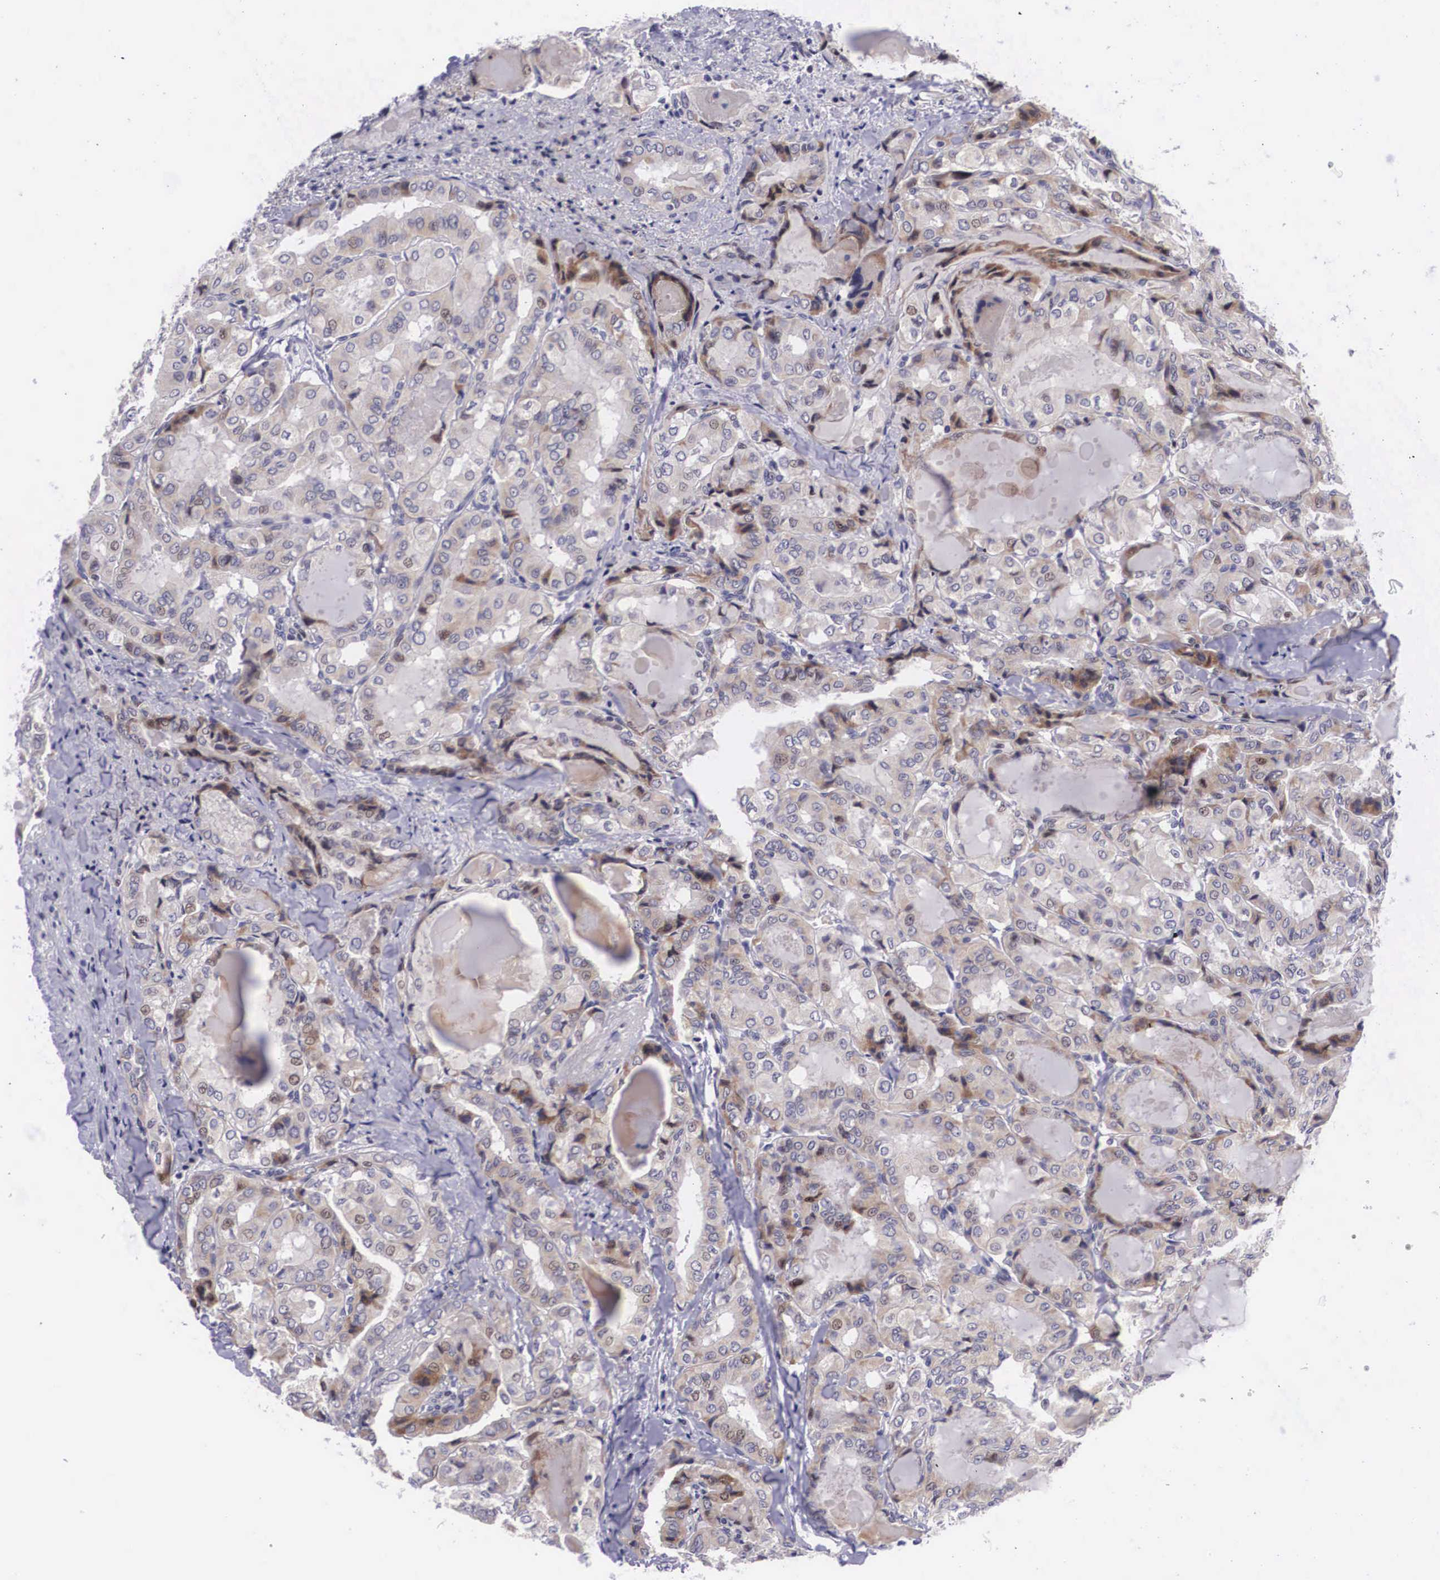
{"staining": {"intensity": "moderate", "quantity": "25%-75%", "location": "cytoplasmic/membranous,nuclear"}, "tissue": "thyroid cancer", "cell_type": "Tumor cells", "image_type": "cancer", "snomed": [{"axis": "morphology", "description": "Papillary adenocarcinoma, NOS"}, {"axis": "topography", "description": "Thyroid gland"}], "caption": "Protein staining shows moderate cytoplasmic/membranous and nuclear positivity in approximately 25%-75% of tumor cells in papillary adenocarcinoma (thyroid). (DAB (3,3'-diaminobenzidine) IHC with brightfield microscopy, high magnification).", "gene": "EMID1", "patient": {"sex": "female", "age": 71}}